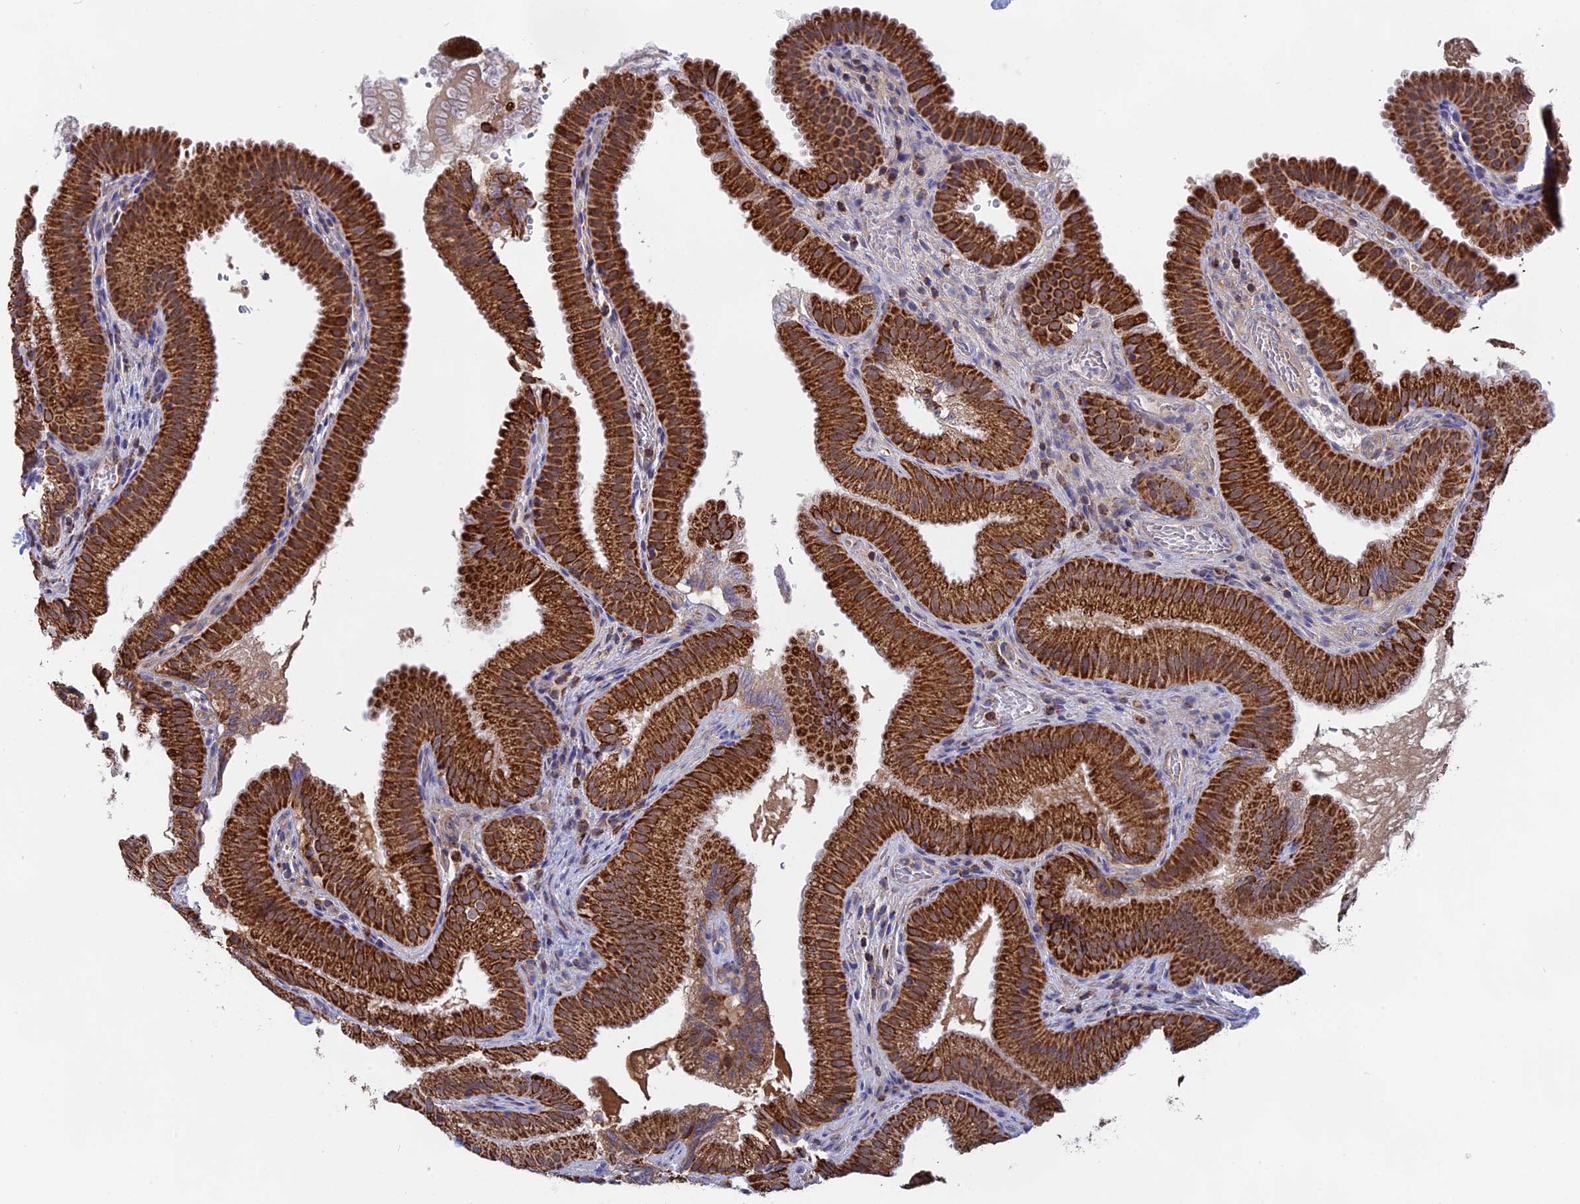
{"staining": {"intensity": "strong", "quantity": ">75%", "location": "cytoplasmic/membranous"}, "tissue": "gallbladder", "cell_type": "Glandular cells", "image_type": "normal", "snomed": [{"axis": "morphology", "description": "Normal tissue, NOS"}, {"axis": "topography", "description": "Gallbladder"}], "caption": "Immunohistochemistry (IHC) of unremarkable gallbladder exhibits high levels of strong cytoplasmic/membranous expression in approximately >75% of glandular cells.", "gene": "CDC16", "patient": {"sex": "female", "age": 30}}